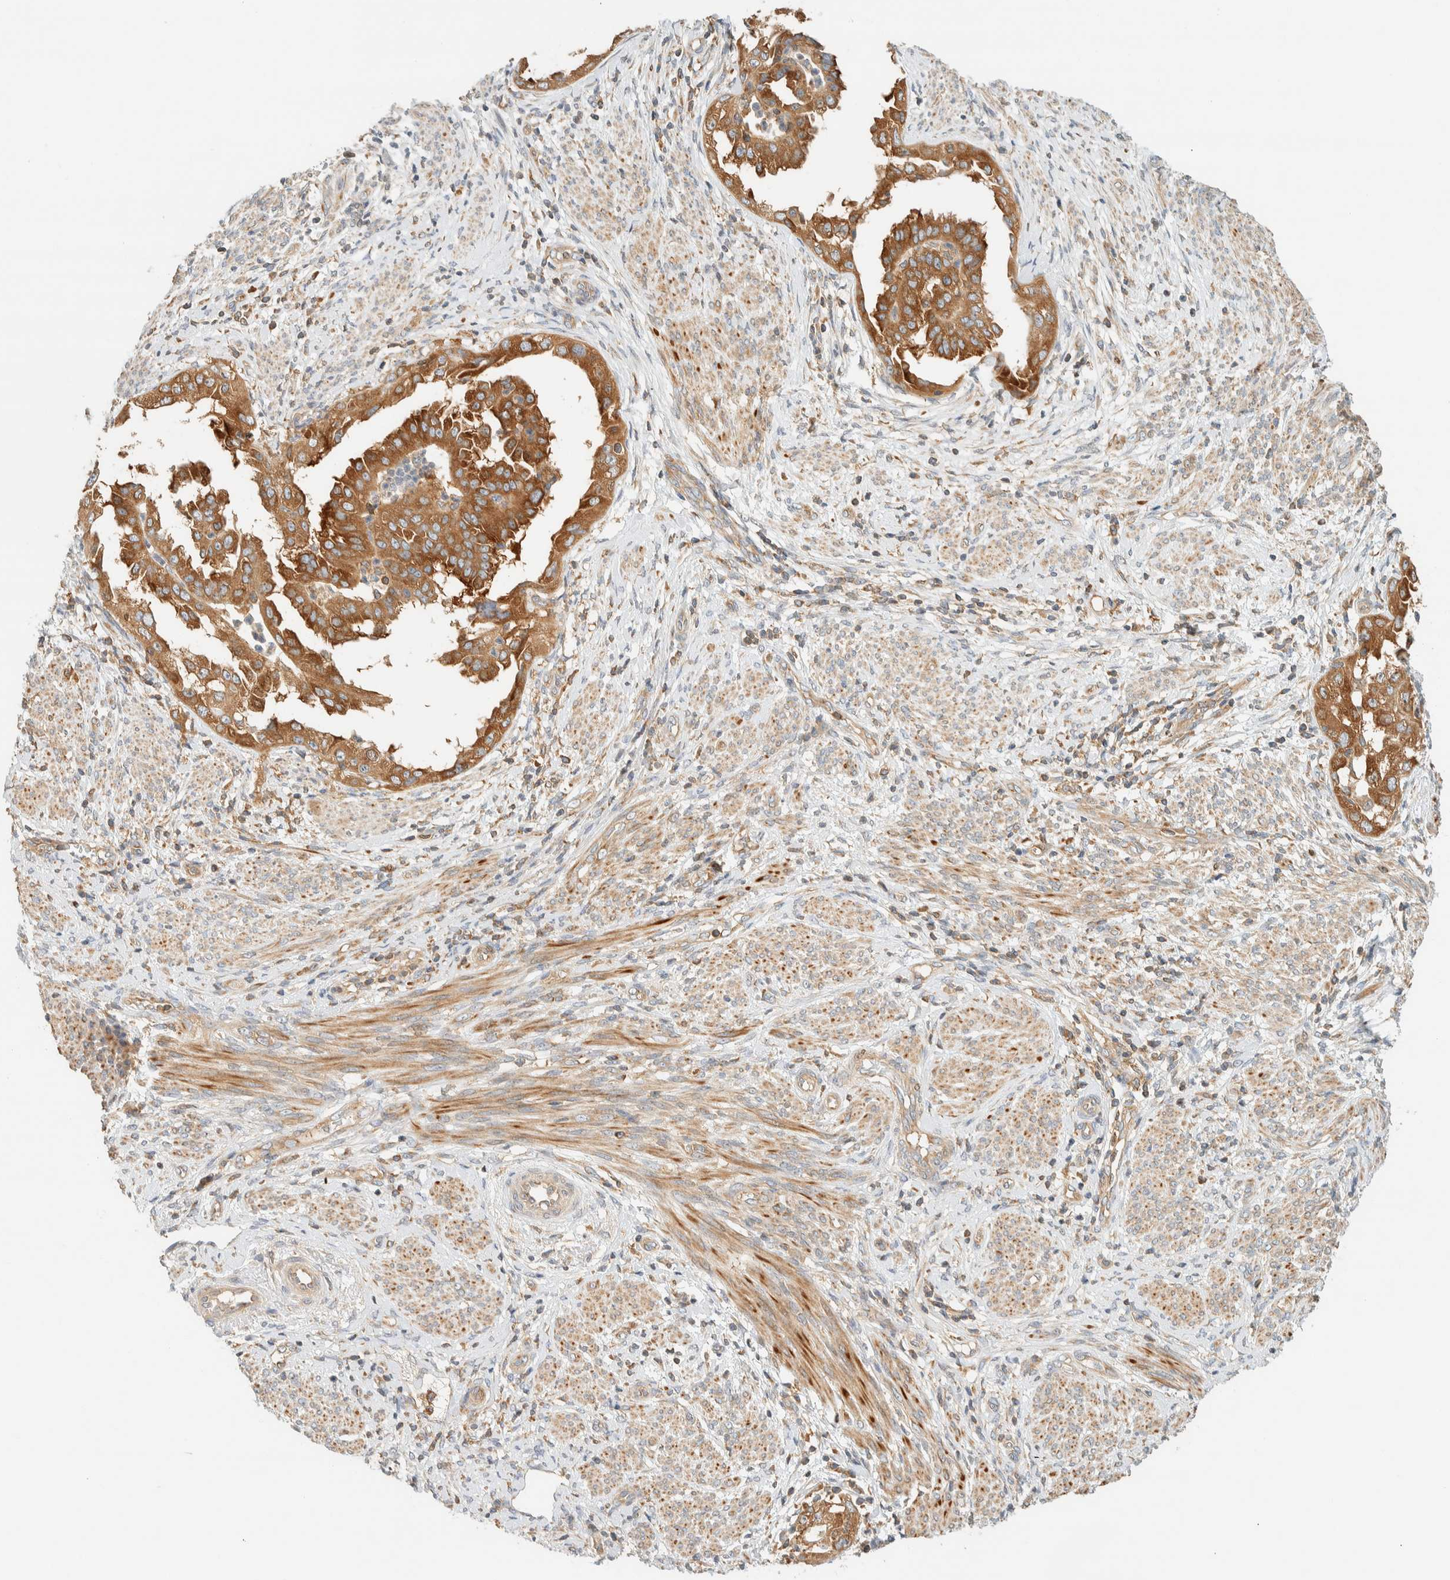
{"staining": {"intensity": "moderate", "quantity": ">75%", "location": "cytoplasmic/membranous"}, "tissue": "endometrial cancer", "cell_type": "Tumor cells", "image_type": "cancer", "snomed": [{"axis": "morphology", "description": "Adenocarcinoma, NOS"}, {"axis": "topography", "description": "Endometrium"}], "caption": "Immunohistochemical staining of human endometrial cancer (adenocarcinoma) reveals medium levels of moderate cytoplasmic/membranous positivity in approximately >75% of tumor cells.", "gene": "ARFGEF1", "patient": {"sex": "female", "age": 85}}